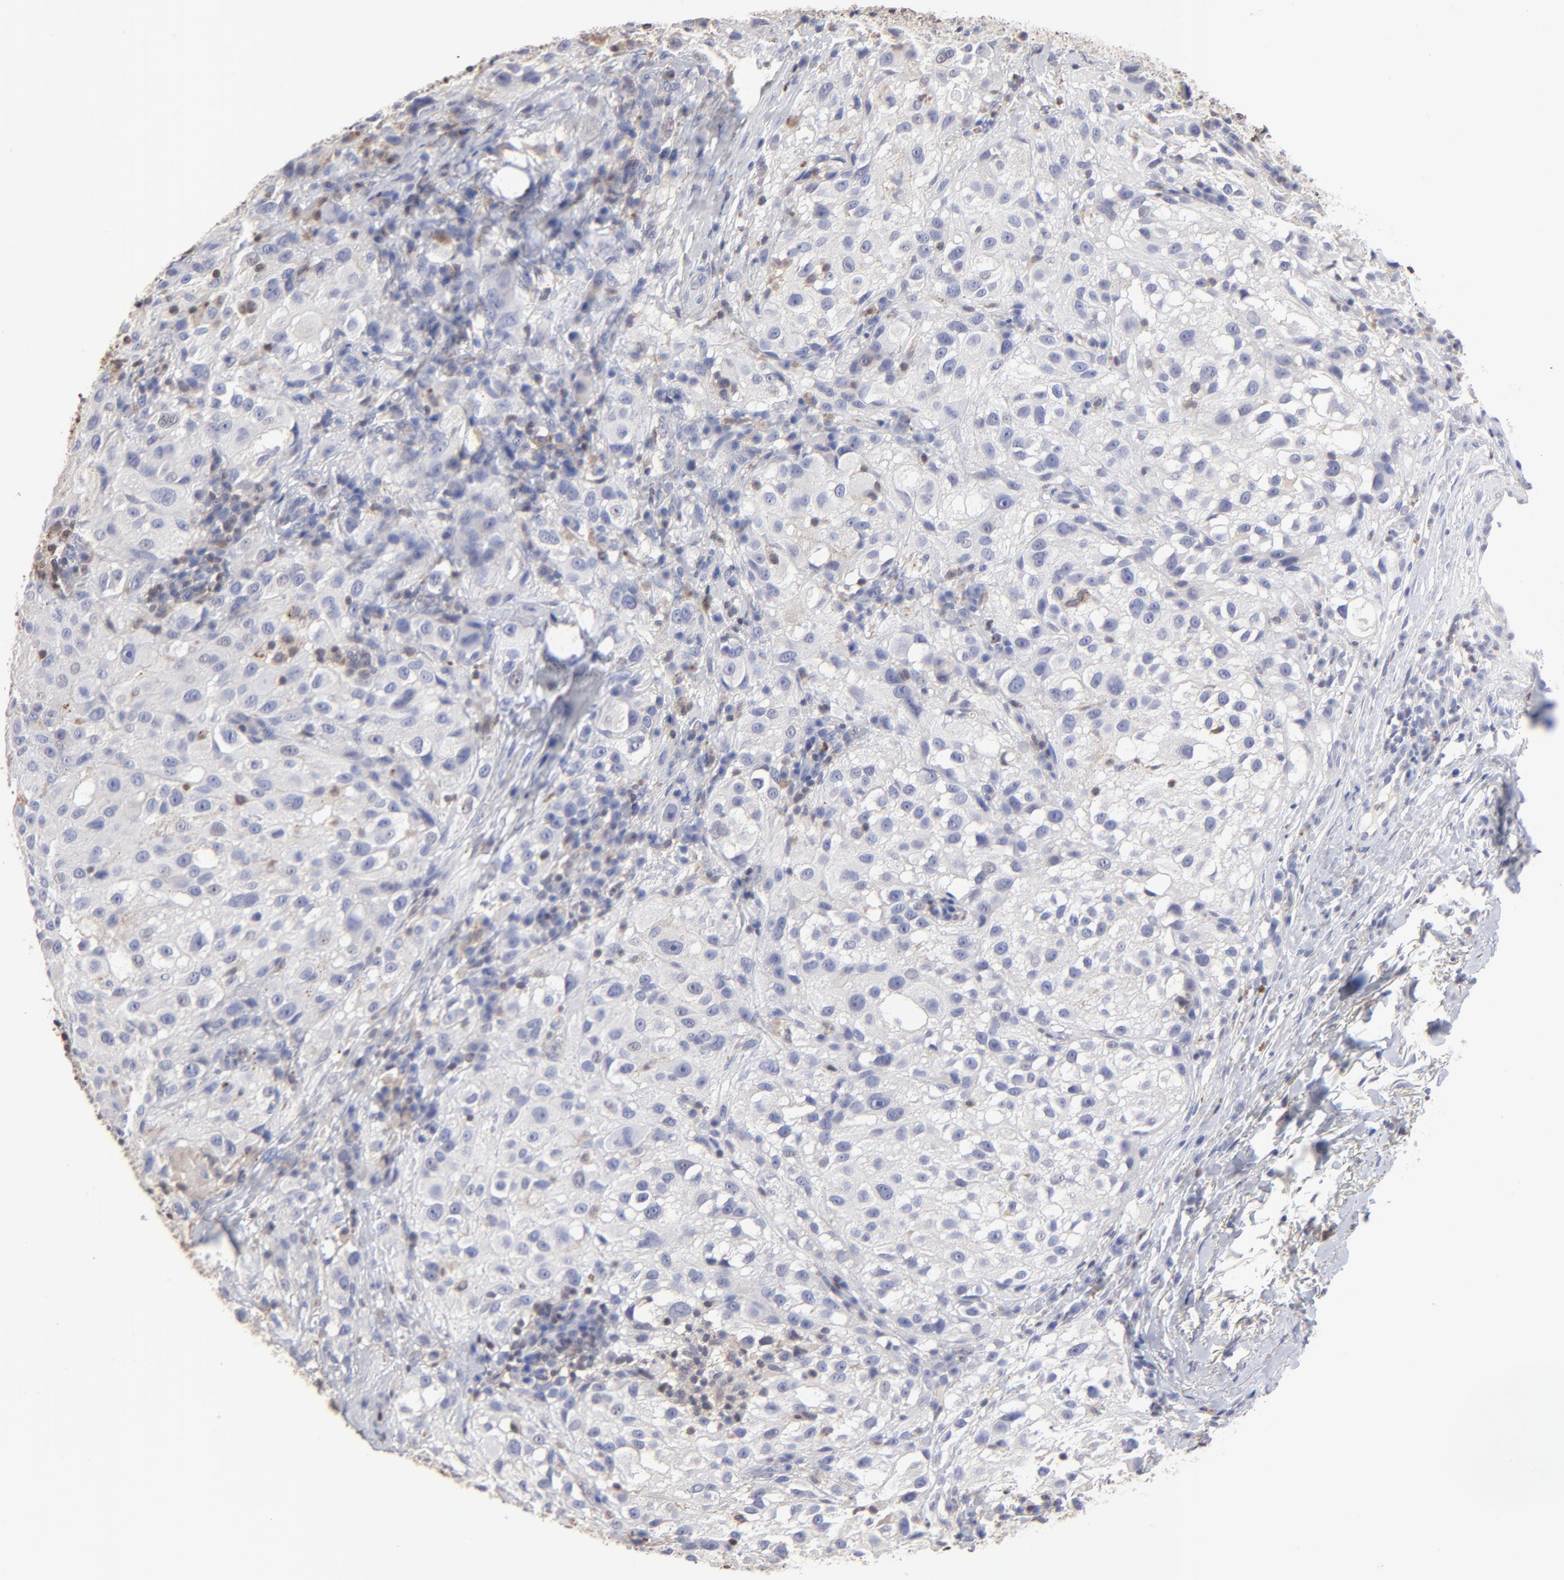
{"staining": {"intensity": "negative", "quantity": "none", "location": "none"}, "tissue": "melanoma", "cell_type": "Tumor cells", "image_type": "cancer", "snomed": [{"axis": "morphology", "description": "Necrosis, NOS"}, {"axis": "morphology", "description": "Malignant melanoma, NOS"}, {"axis": "topography", "description": "Skin"}], "caption": "Tumor cells are negative for protein expression in human malignant melanoma.", "gene": "TBXT", "patient": {"sex": "female", "age": 87}}